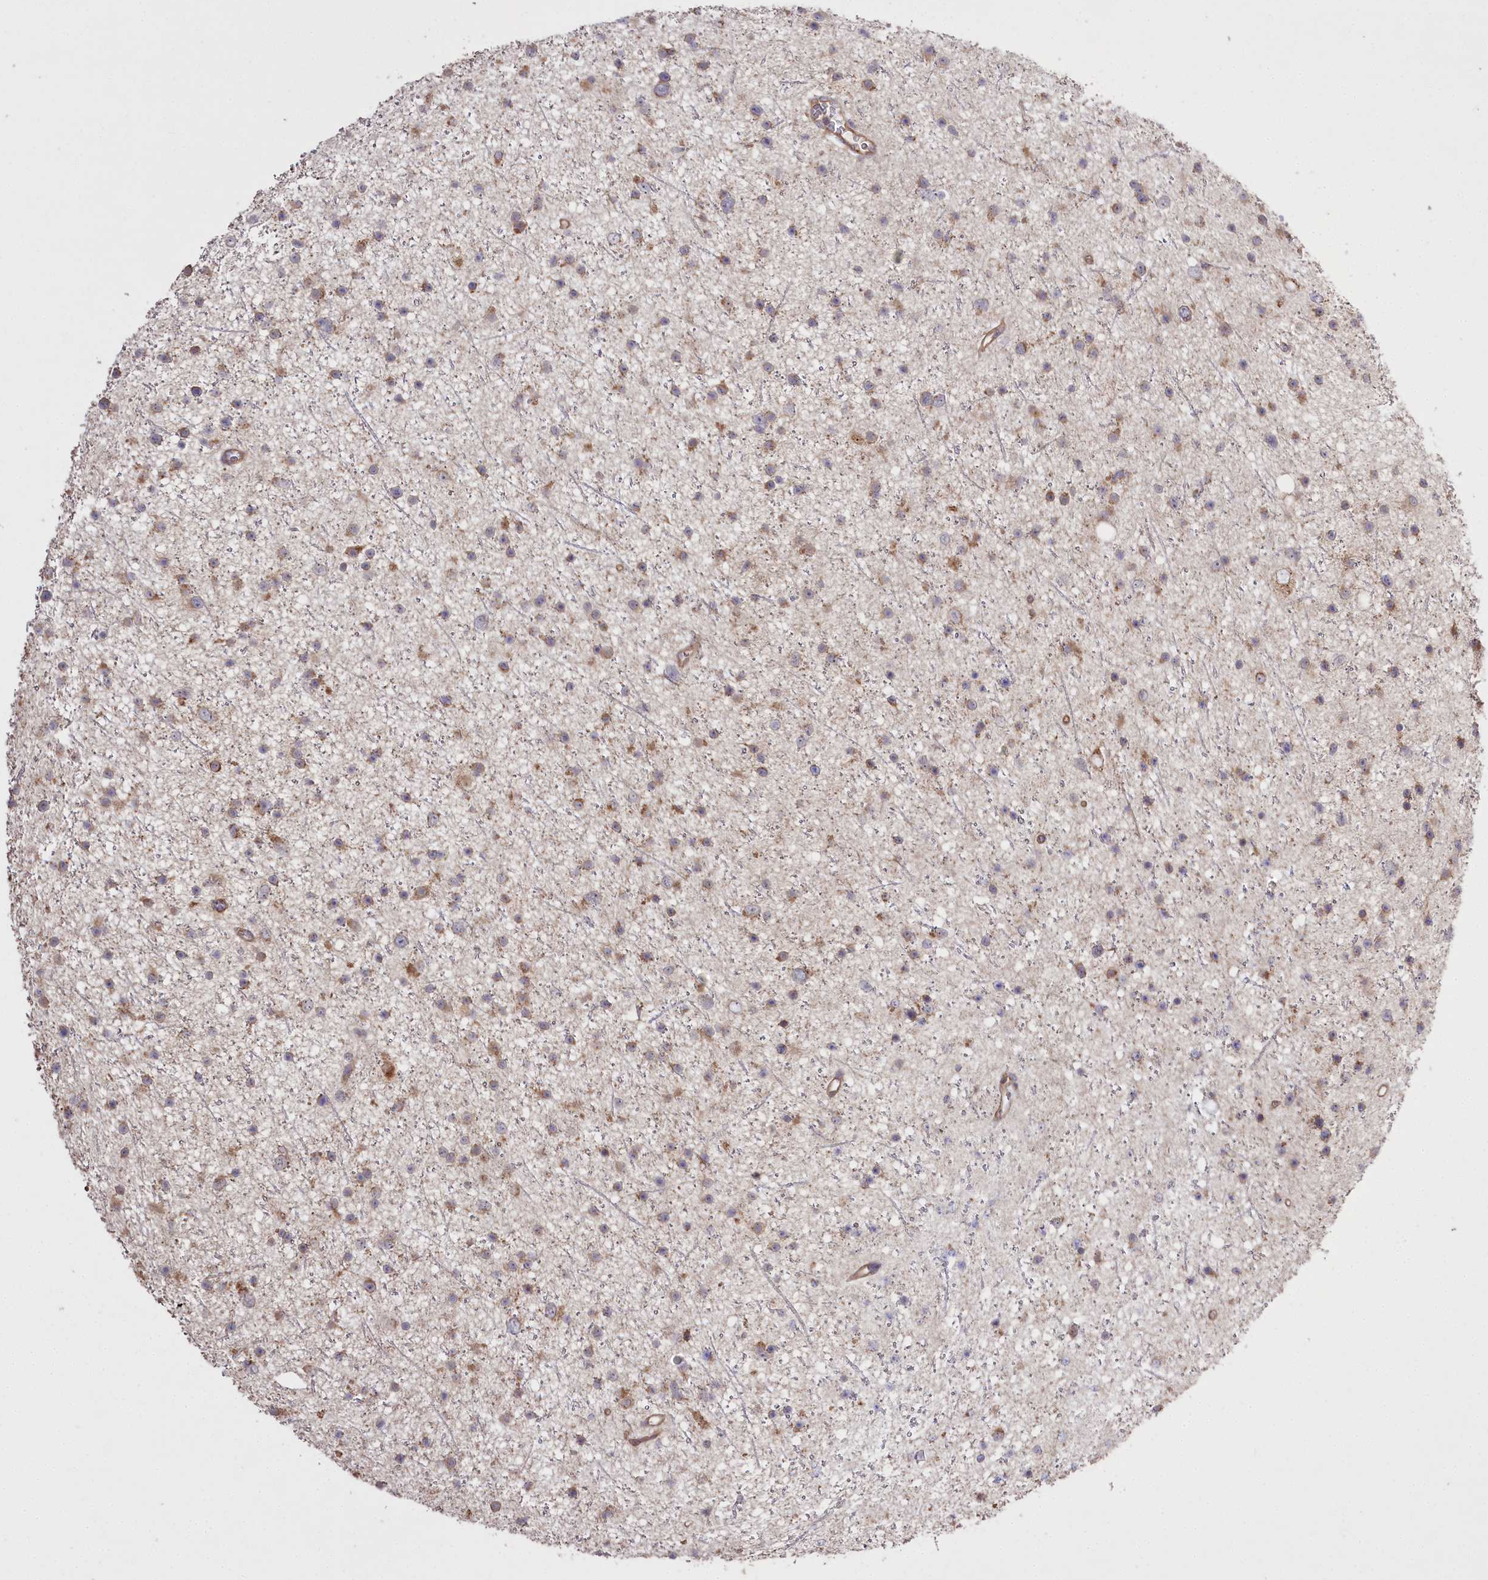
{"staining": {"intensity": "moderate", "quantity": "25%-75%", "location": "cytoplasmic/membranous"}, "tissue": "glioma", "cell_type": "Tumor cells", "image_type": "cancer", "snomed": [{"axis": "morphology", "description": "Glioma, malignant, Low grade"}, {"axis": "topography", "description": "Cerebral cortex"}], "caption": "About 25%-75% of tumor cells in human malignant glioma (low-grade) reveal moderate cytoplasmic/membranous protein positivity as visualized by brown immunohistochemical staining.", "gene": "PRSS53", "patient": {"sex": "female", "age": 39}}